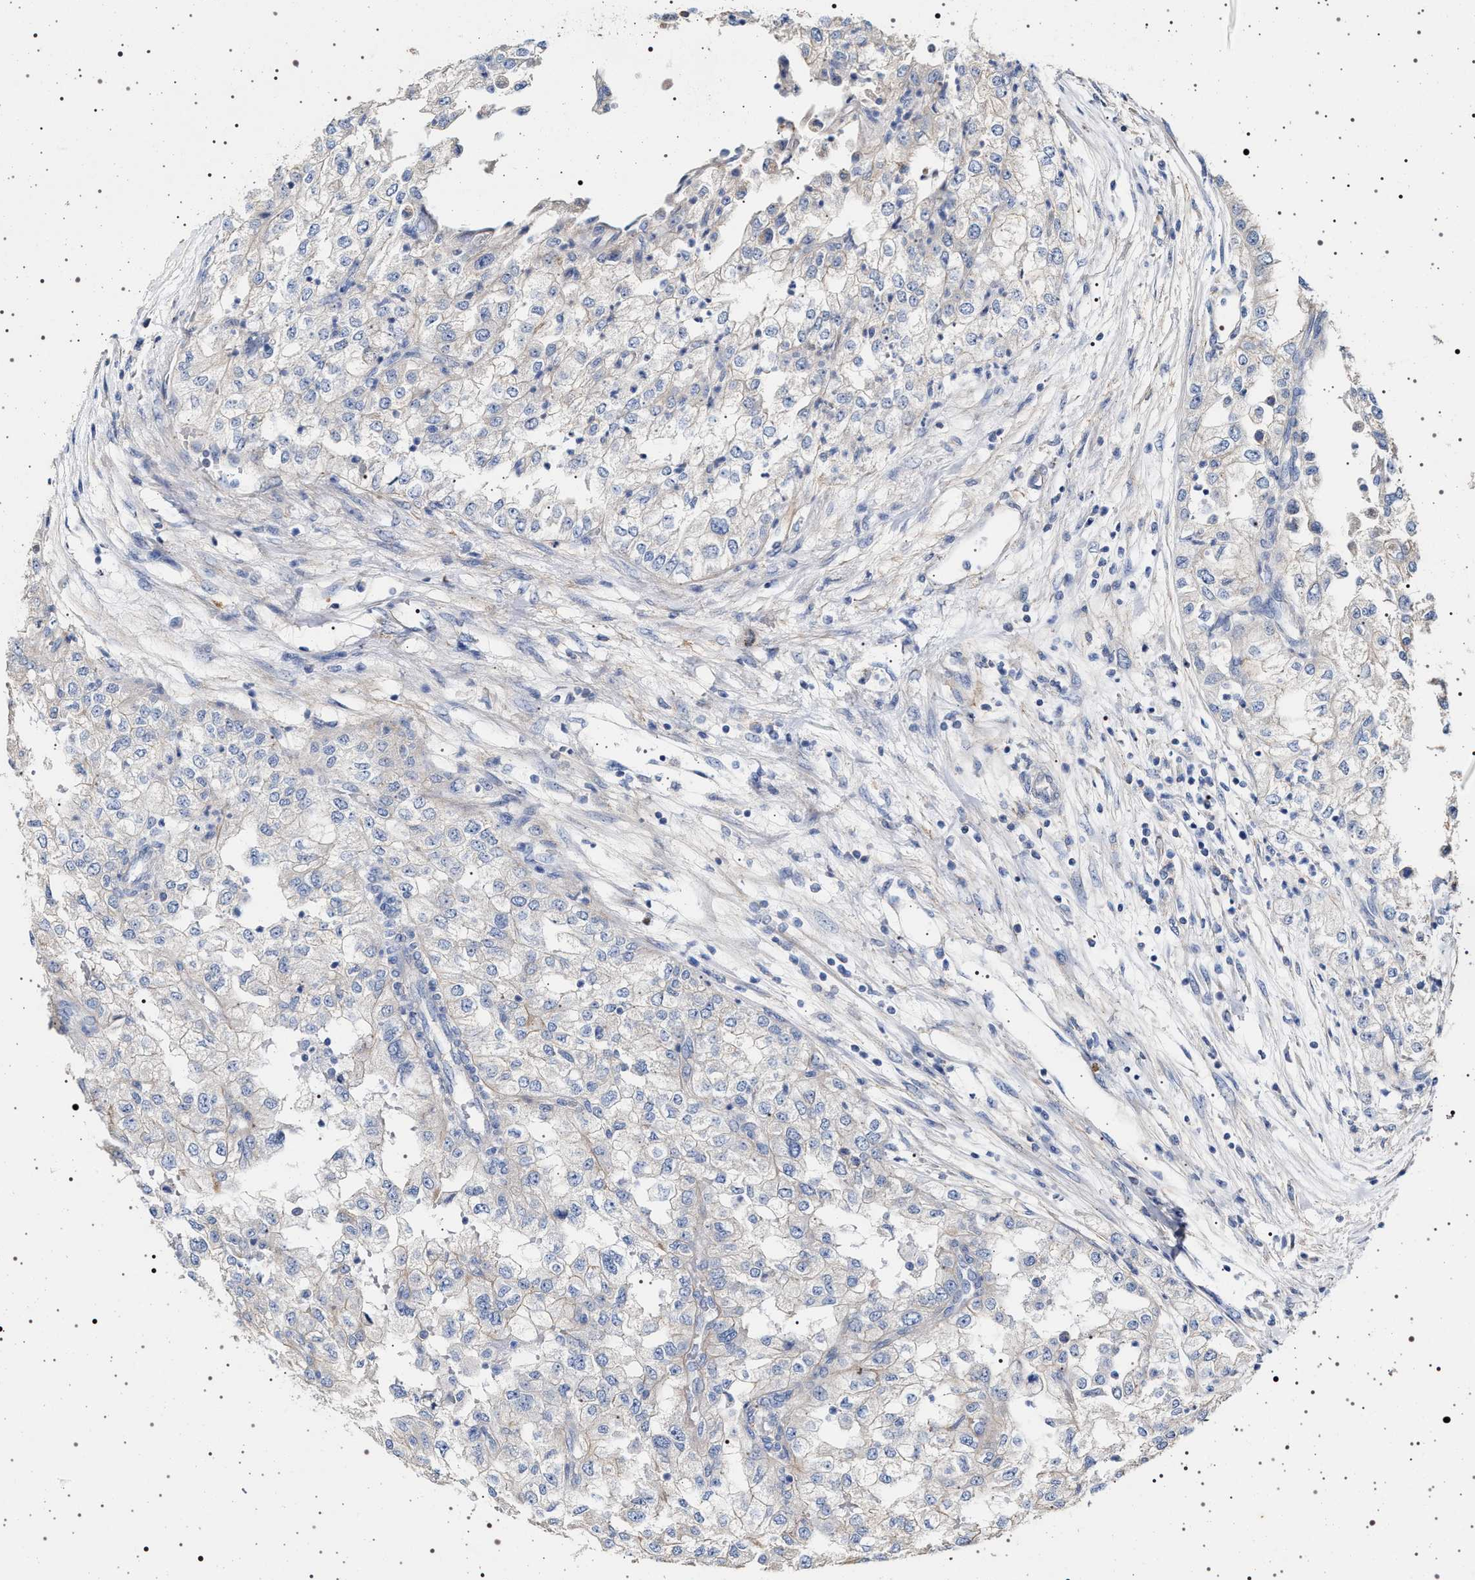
{"staining": {"intensity": "negative", "quantity": "none", "location": "none"}, "tissue": "renal cancer", "cell_type": "Tumor cells", "image_type": "cancer", "snomed": [{"axis": "morphology", "description": "Adenocarcinoma, NOS"}, {"axis": "topography", "description": "Kidney"}], "caption": "DAB (3,3'-diaminobenzidine) immunohistochemical staining of renal cancer reveals no significant expression in tumor cells.", "gene": "NAALADL2", "patient": {"sex": "female", "age": 54}}